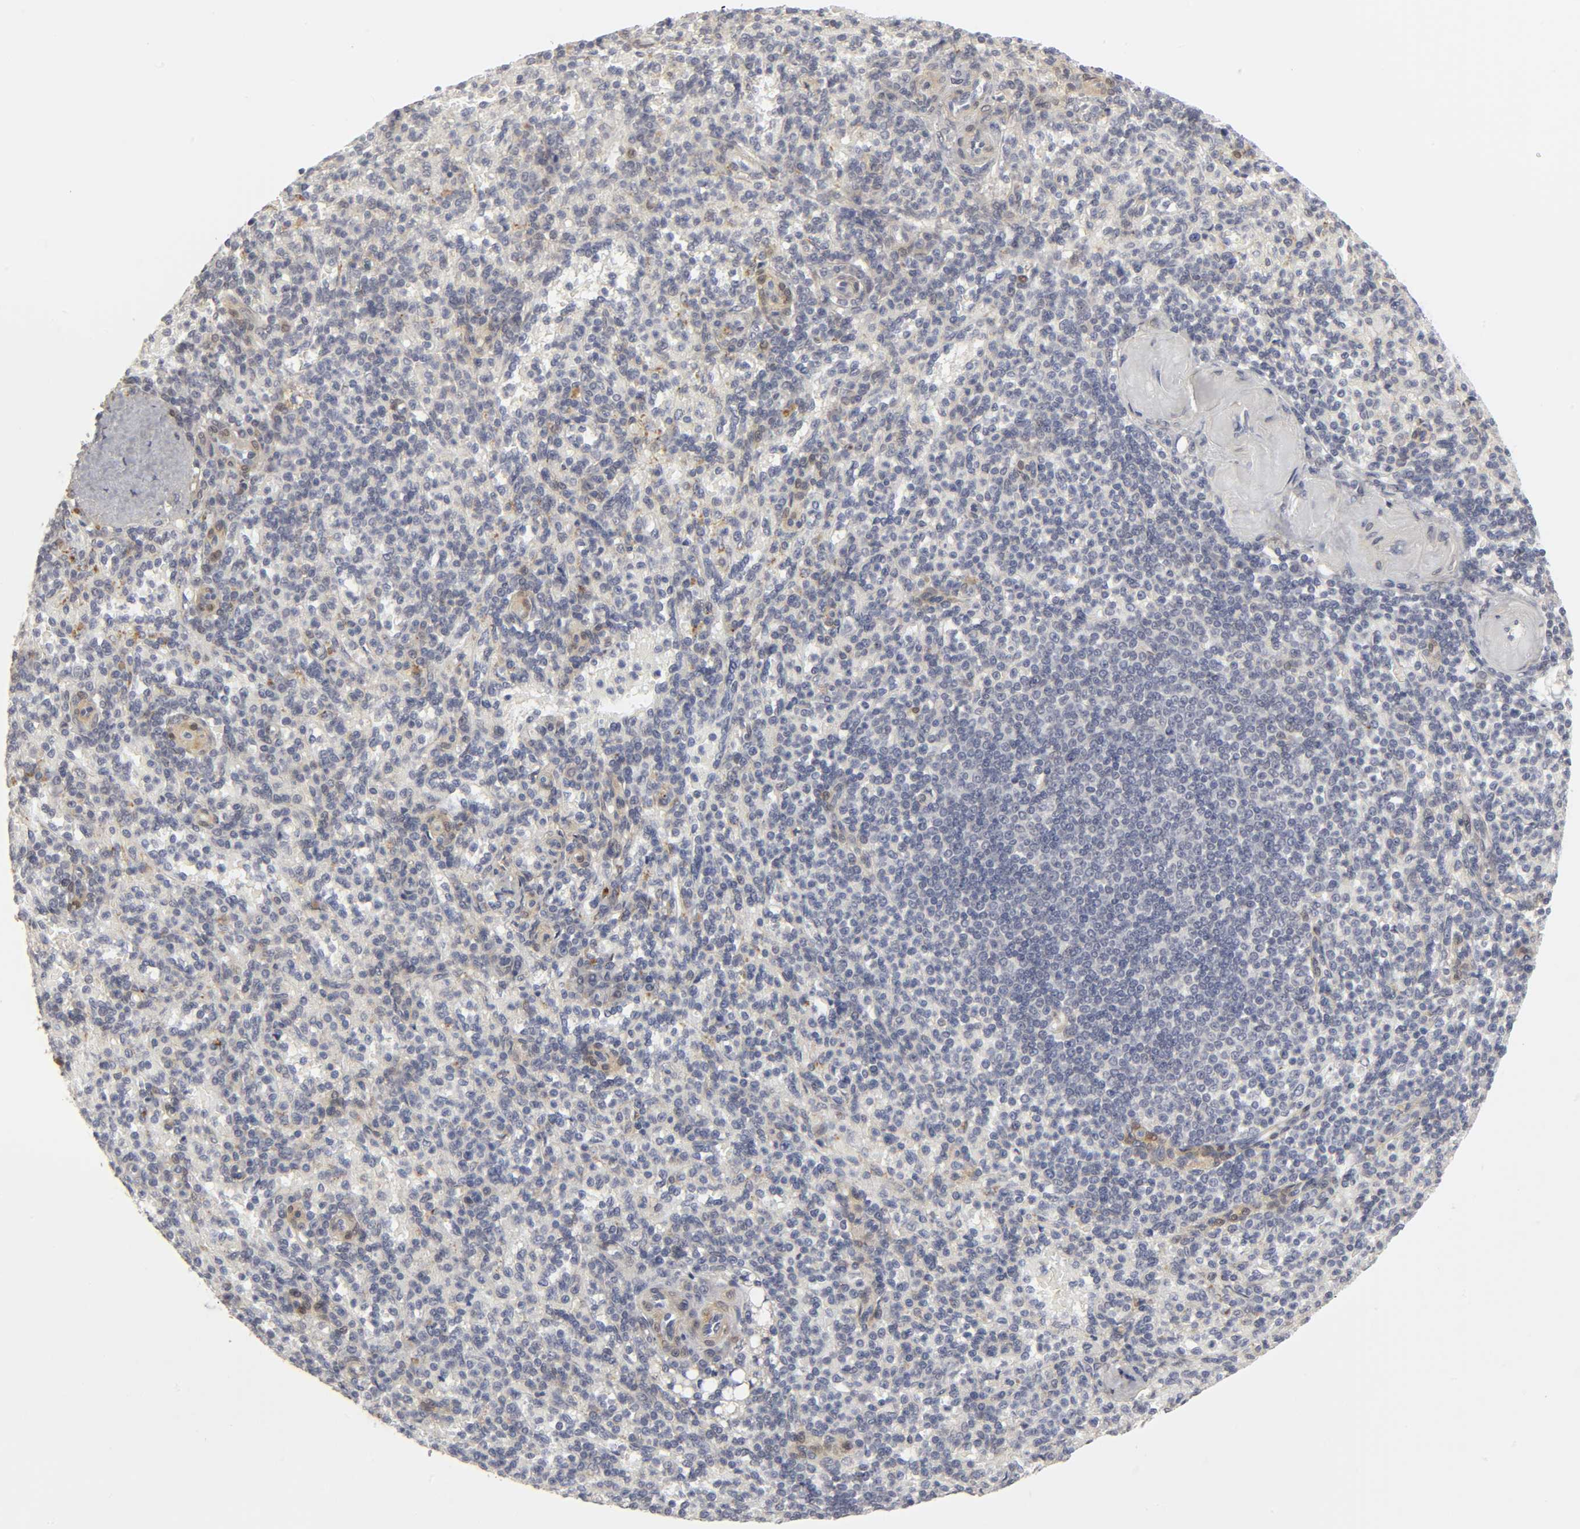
{"staining": {"intensity": "moderate", "quantity": "<25%", "location": "cytoplasmic/membranous"}, "tissue": "spleen", "cell_type": "Cells in red pulp", "image_type": "normal", "snomed": [{"axis": "morphology", "description": "Normal tissue, NOS"}, {"axis": "topography", "description": "Spleen"}], "caption": "DAB immunohistochemical staining of benign human spleen reveals moderate cytoplasmic/membranous protein expression in about <25% of cells in red pulp.", "gene": "PDLIM3", "patient": {"sex": "female", "age": 74}}